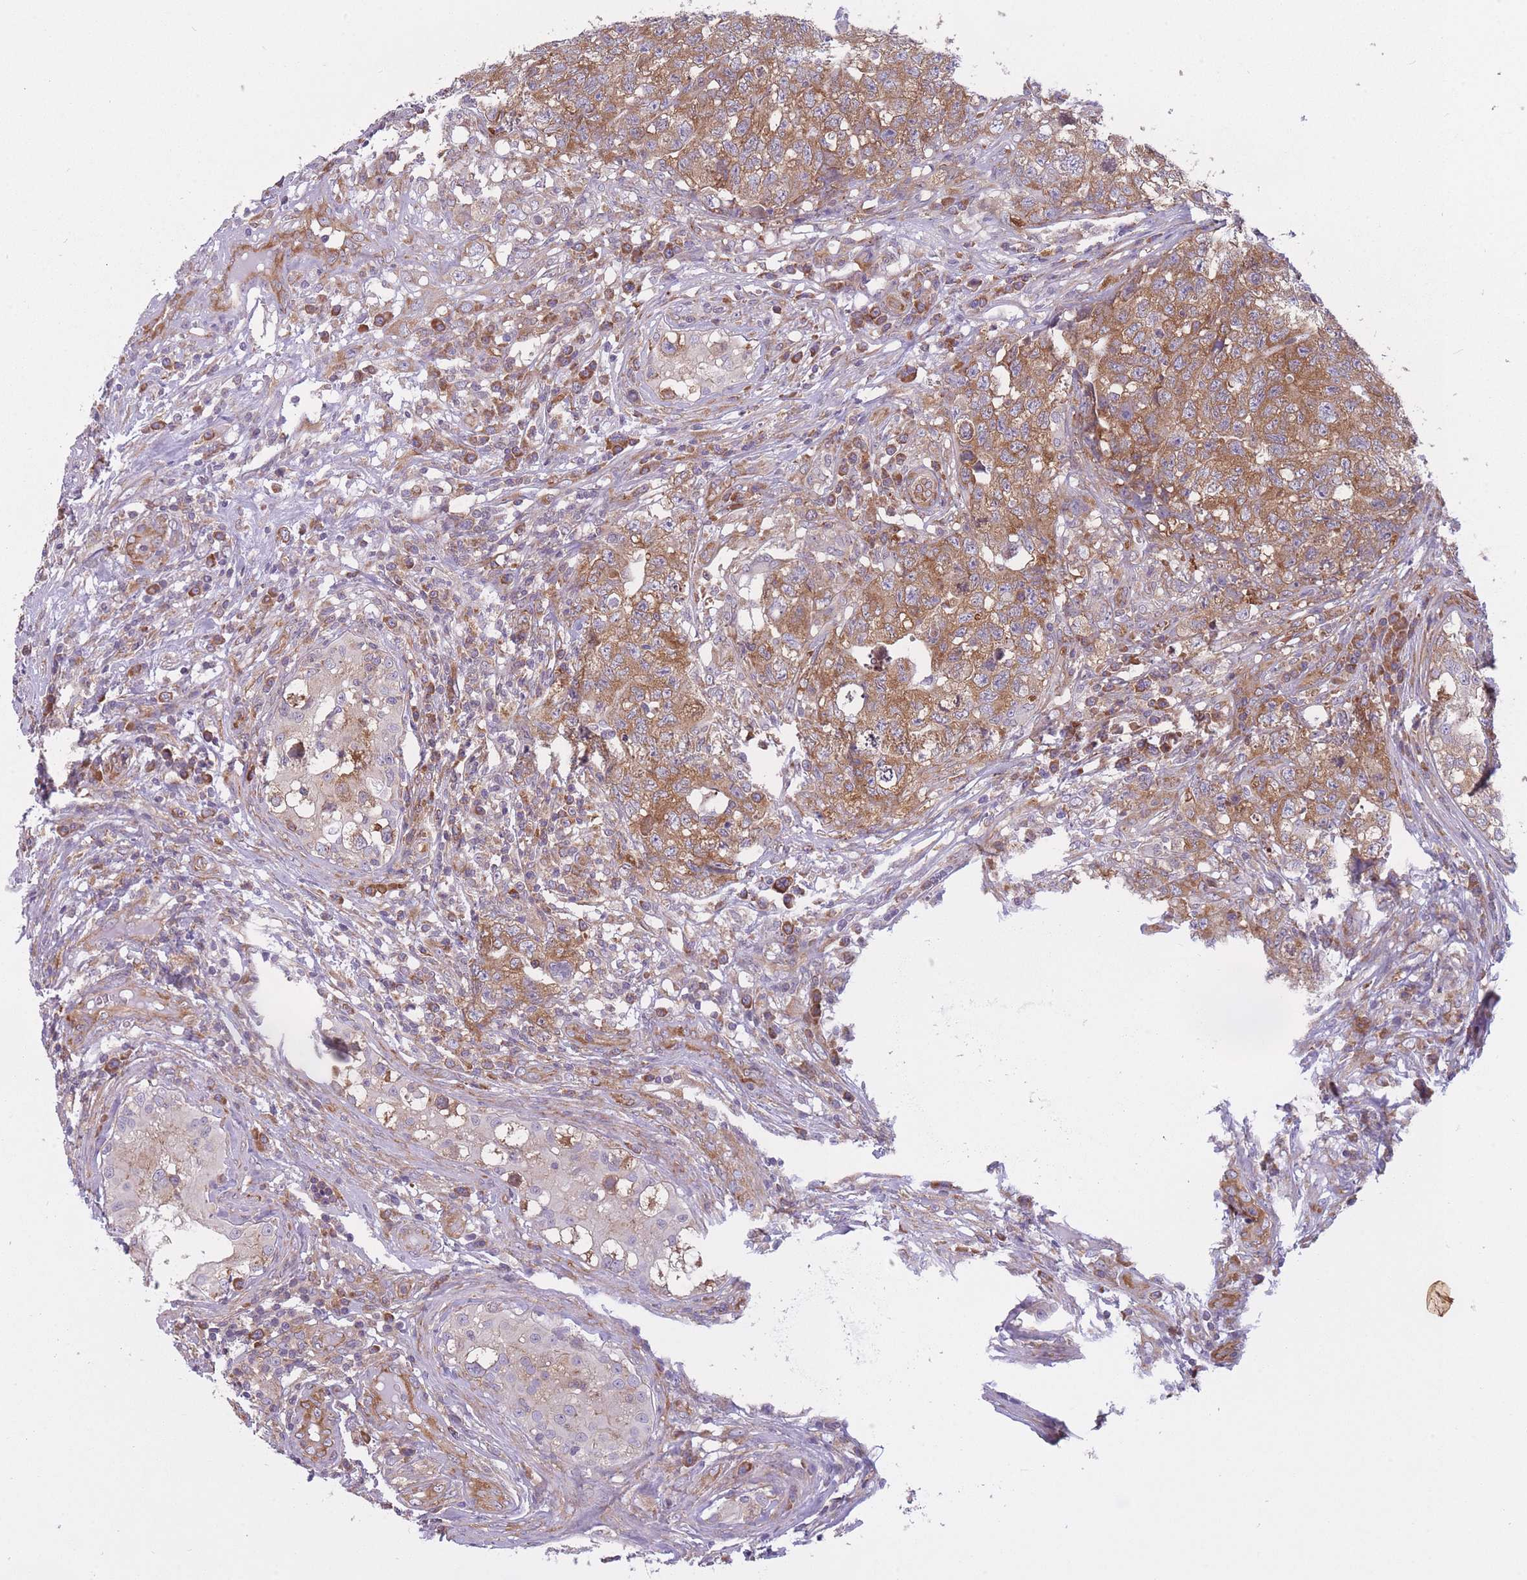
{"staining": {"intensity": "moderate", "quantity": ">75%", "location": "cytoplasmic/membranous"}, "tissue": "testis cancer", "cell_type": "Tumor cells", "image_type": "cancer", "snomed": [{"axis": "morphology", "description": "Carcinoma, Embryonal, NOS"}, {"axis": "topography", "description": "Testis"}], "caption": "The image shows immunohistochemical staining of testis cancer (embryonal carcinoma). There is moderate cytoplasmic/membranous staining is appreciated in approximately >75% of tumor cells.", "gene": "CCDC124", "patient": {"sex": "male", "age": 31}}